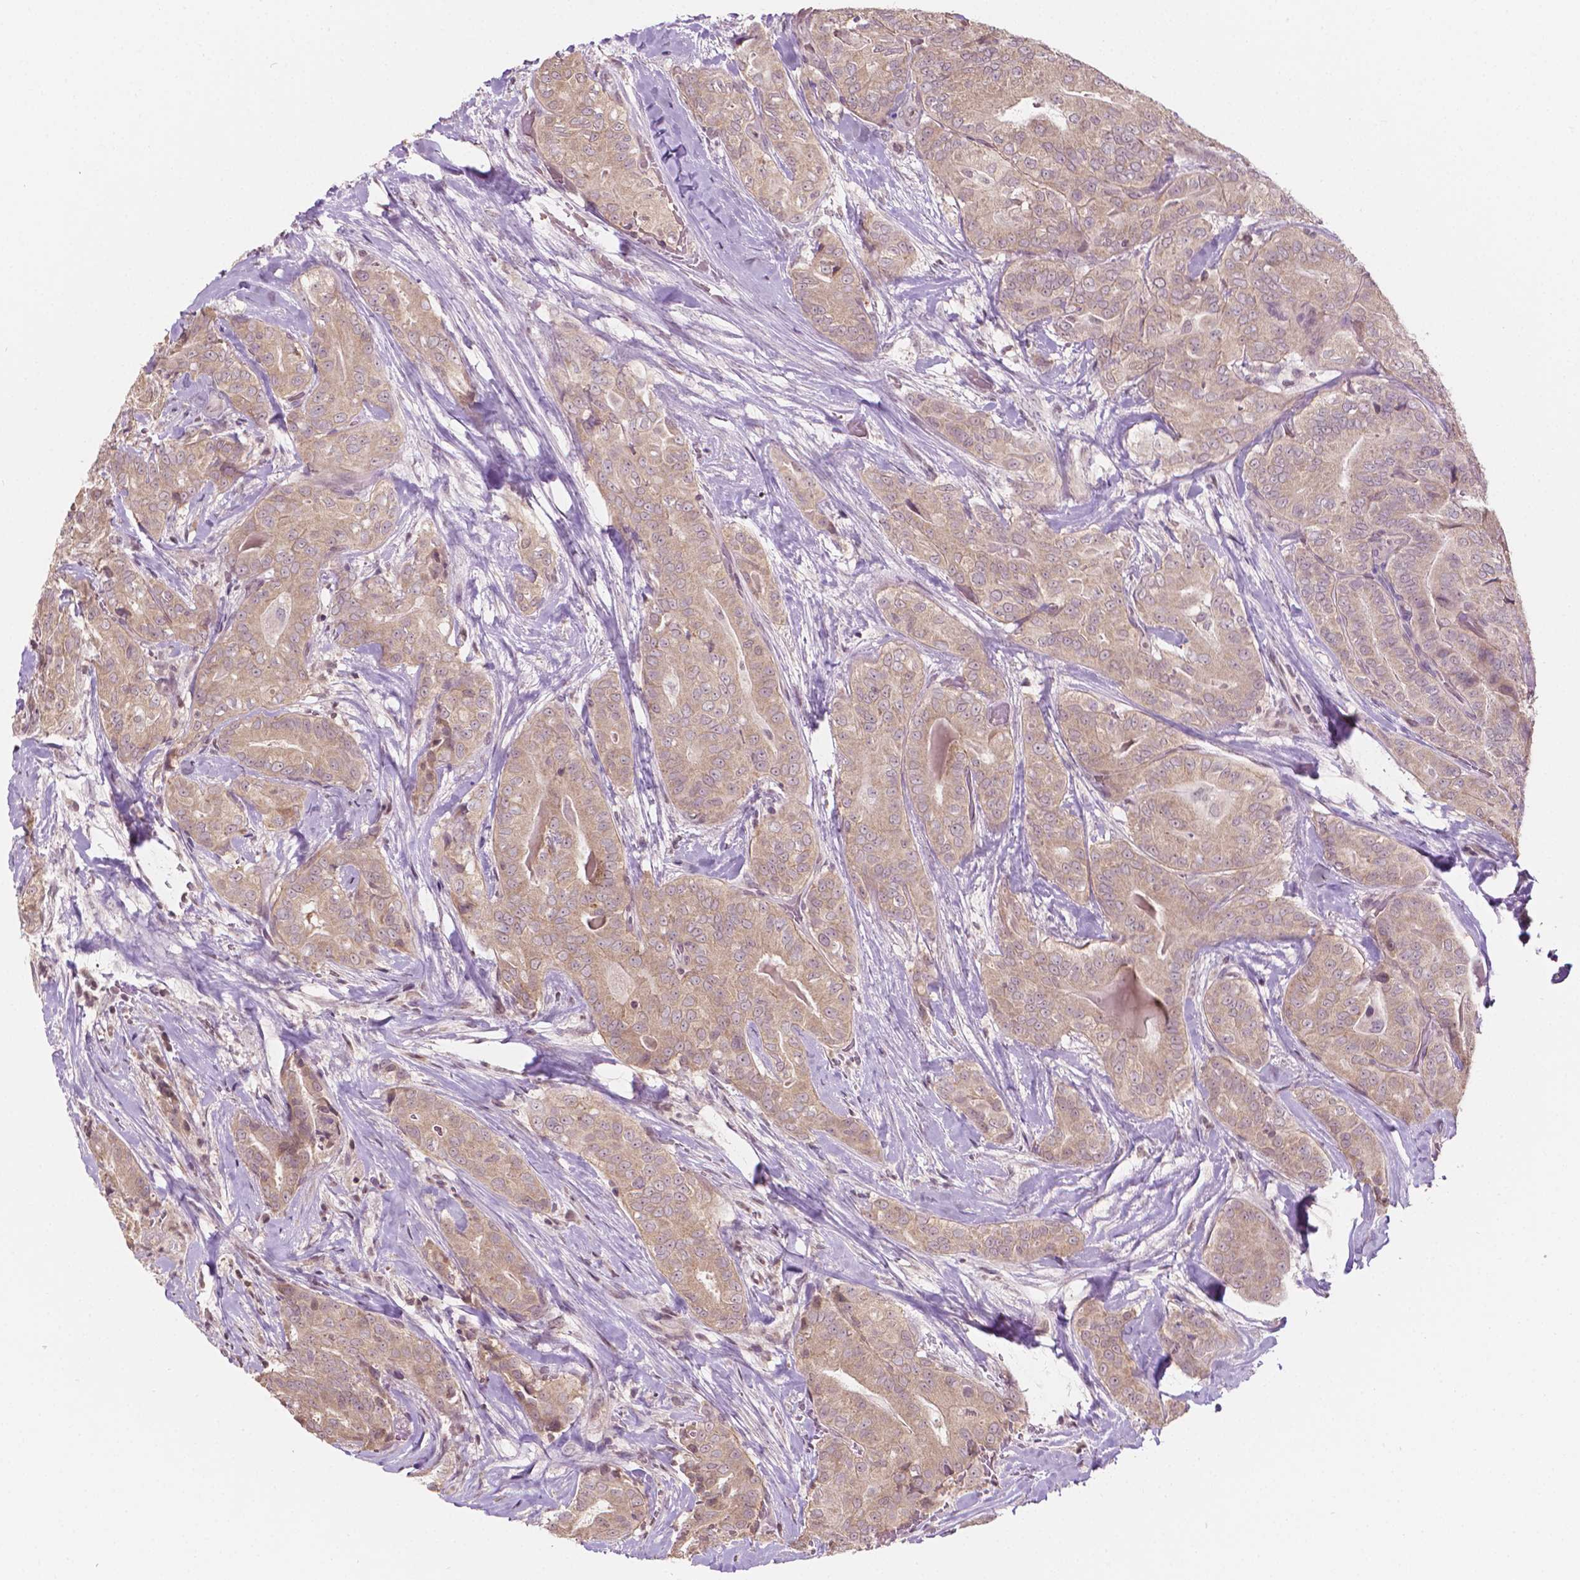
{"staining": {"intensity": "negative", "quantity": "none", "location": "none"}, "tissue": "thyroid cancer", "cell_type": "Tumor cells", "image_type": "cancer", "snomed": [{"axis": "morphology", "description": "Papillary adenocarcinoma, NOS"}, {"axis": "topography", "description": "Thyroid gland"}], "caption": "An IHC micrograph of thyroid cancer is shown. There is no staining in tumor cells of thyroid cancer. Brightfield microscopy of immunohistochemistry stained with DAB (3,3'-diaminobenzidine) (brown) and hematoxylin (blue), captured at high magnification.", "gene": "NOS1AP", "patient": {"sex": "male", "age": 61}}